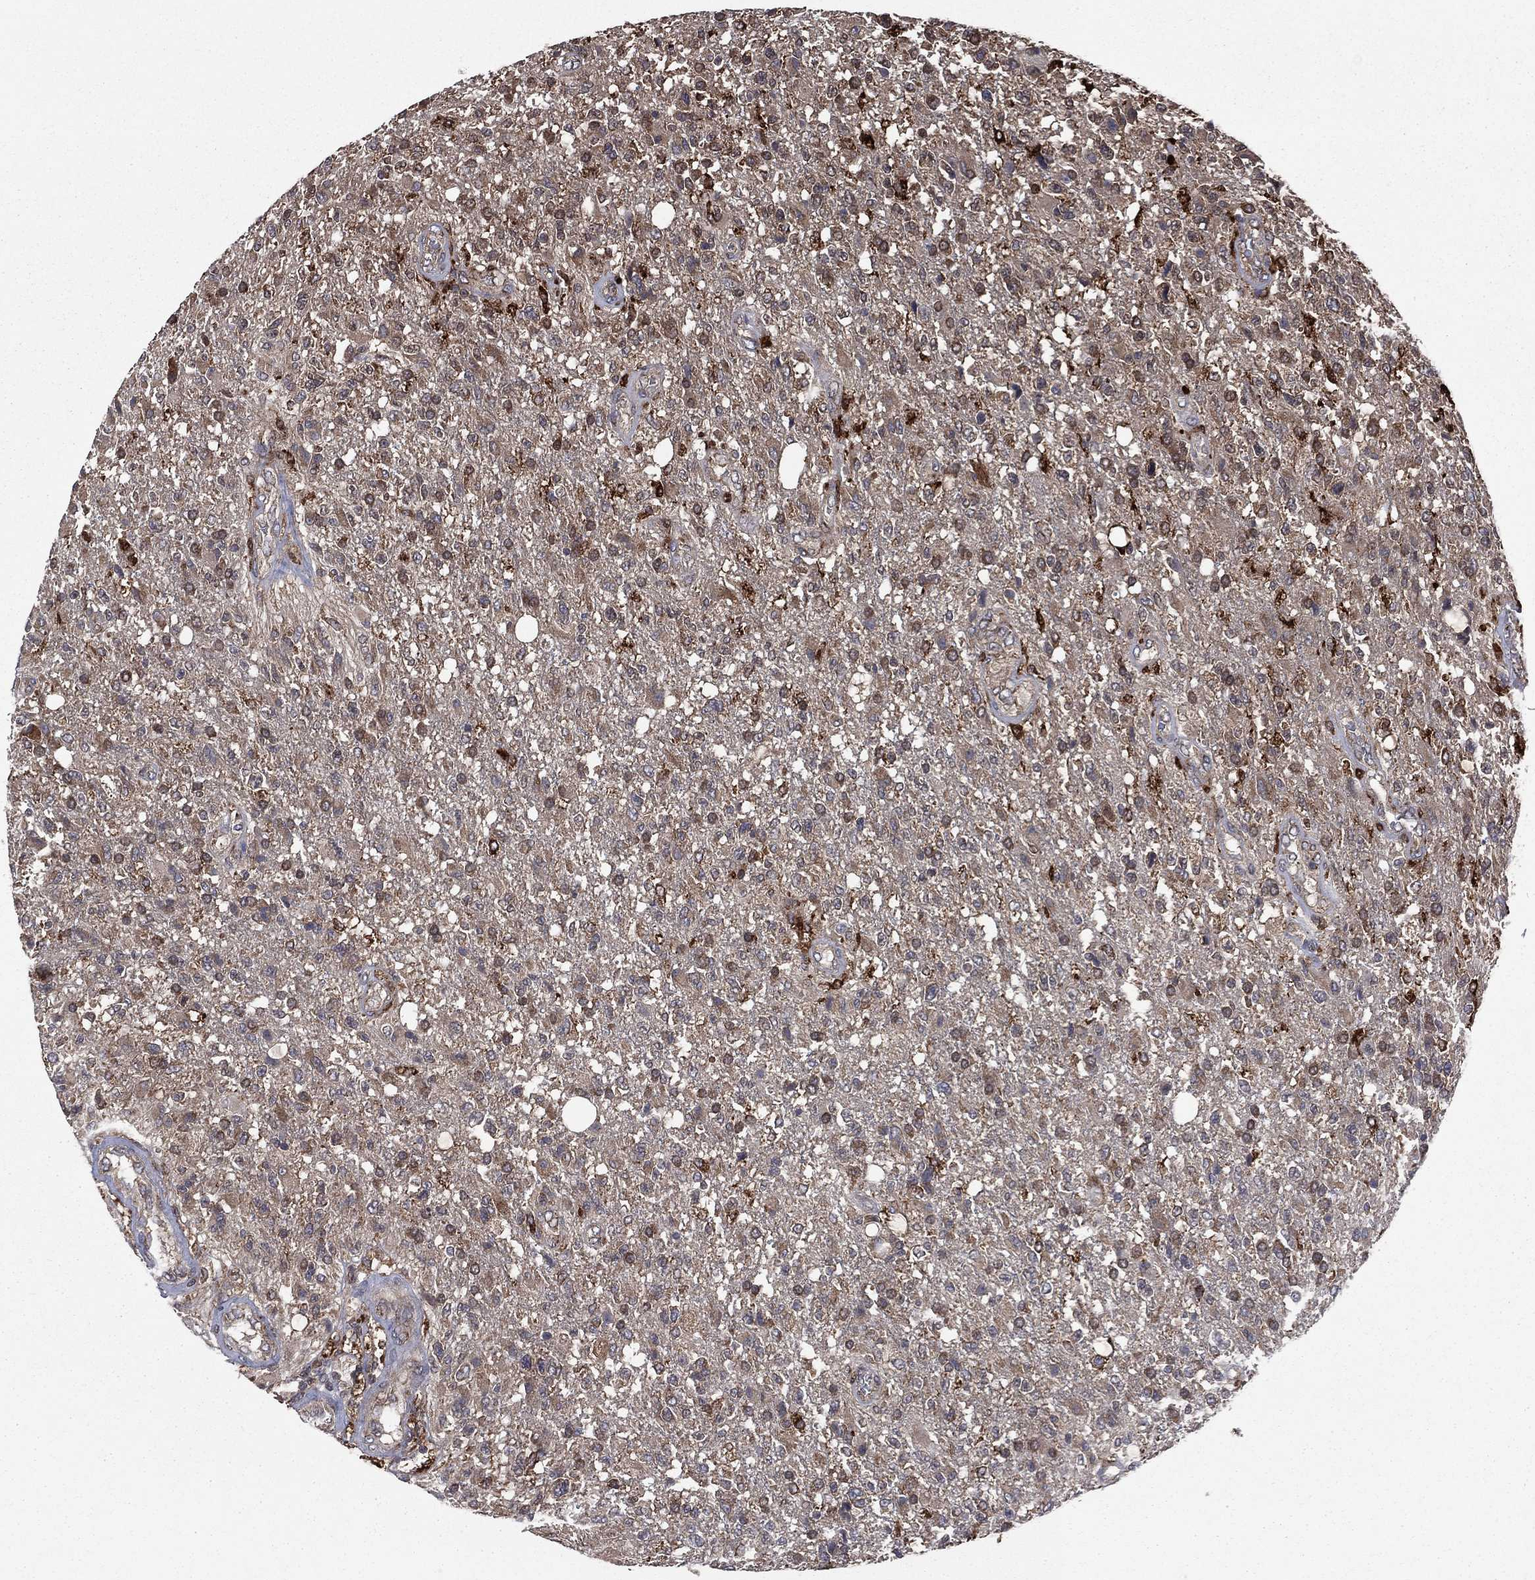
{"staining": {"intensity": "weak", "quantity": "<25%", "location": "cytoplasmic/membranous"}, "tissue": "glioma", "cell_type": "Tumor cells", "image_type": "cancer", "snomed": [{"axis": "morphology", "description": "Glioma, malignant, High grade"}, {"axis": "topography", "description": "Brain"}], "caption": "Glioma was stained to show a protein in brown. There is no significant positivity in tumor cells.", "gene": "C2orf76", "patient": {"sex": "male", "age": 56}}